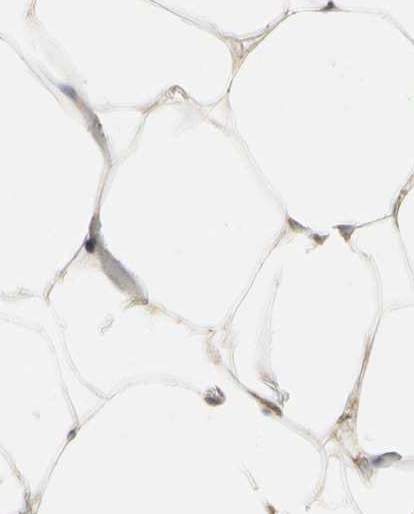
{"staining": {"intensity": "weak", "quantity": ">75%", "location": "cytoplasmic/membranous"}, "tissue": "adipose tissue", "cell_type": "Adipocytes", "image_type": "normal", "snomed": [{"axis": "morphology", "description": "Normal tissue, NOS"}, {"axis": "topography", "description": "Breast"}, {"axis": "topography", "description": "Adipose tissue"}], "caption": "This histopathology image demonstrates immunohistochemistry (IHC) staining of normal adipose tissue, with low weak cytoplasmic/membranous positivity in approximately >75% of adipocytes.", "gene": "CRTAC1", "patient": {"sex": "female", "age": 25}}